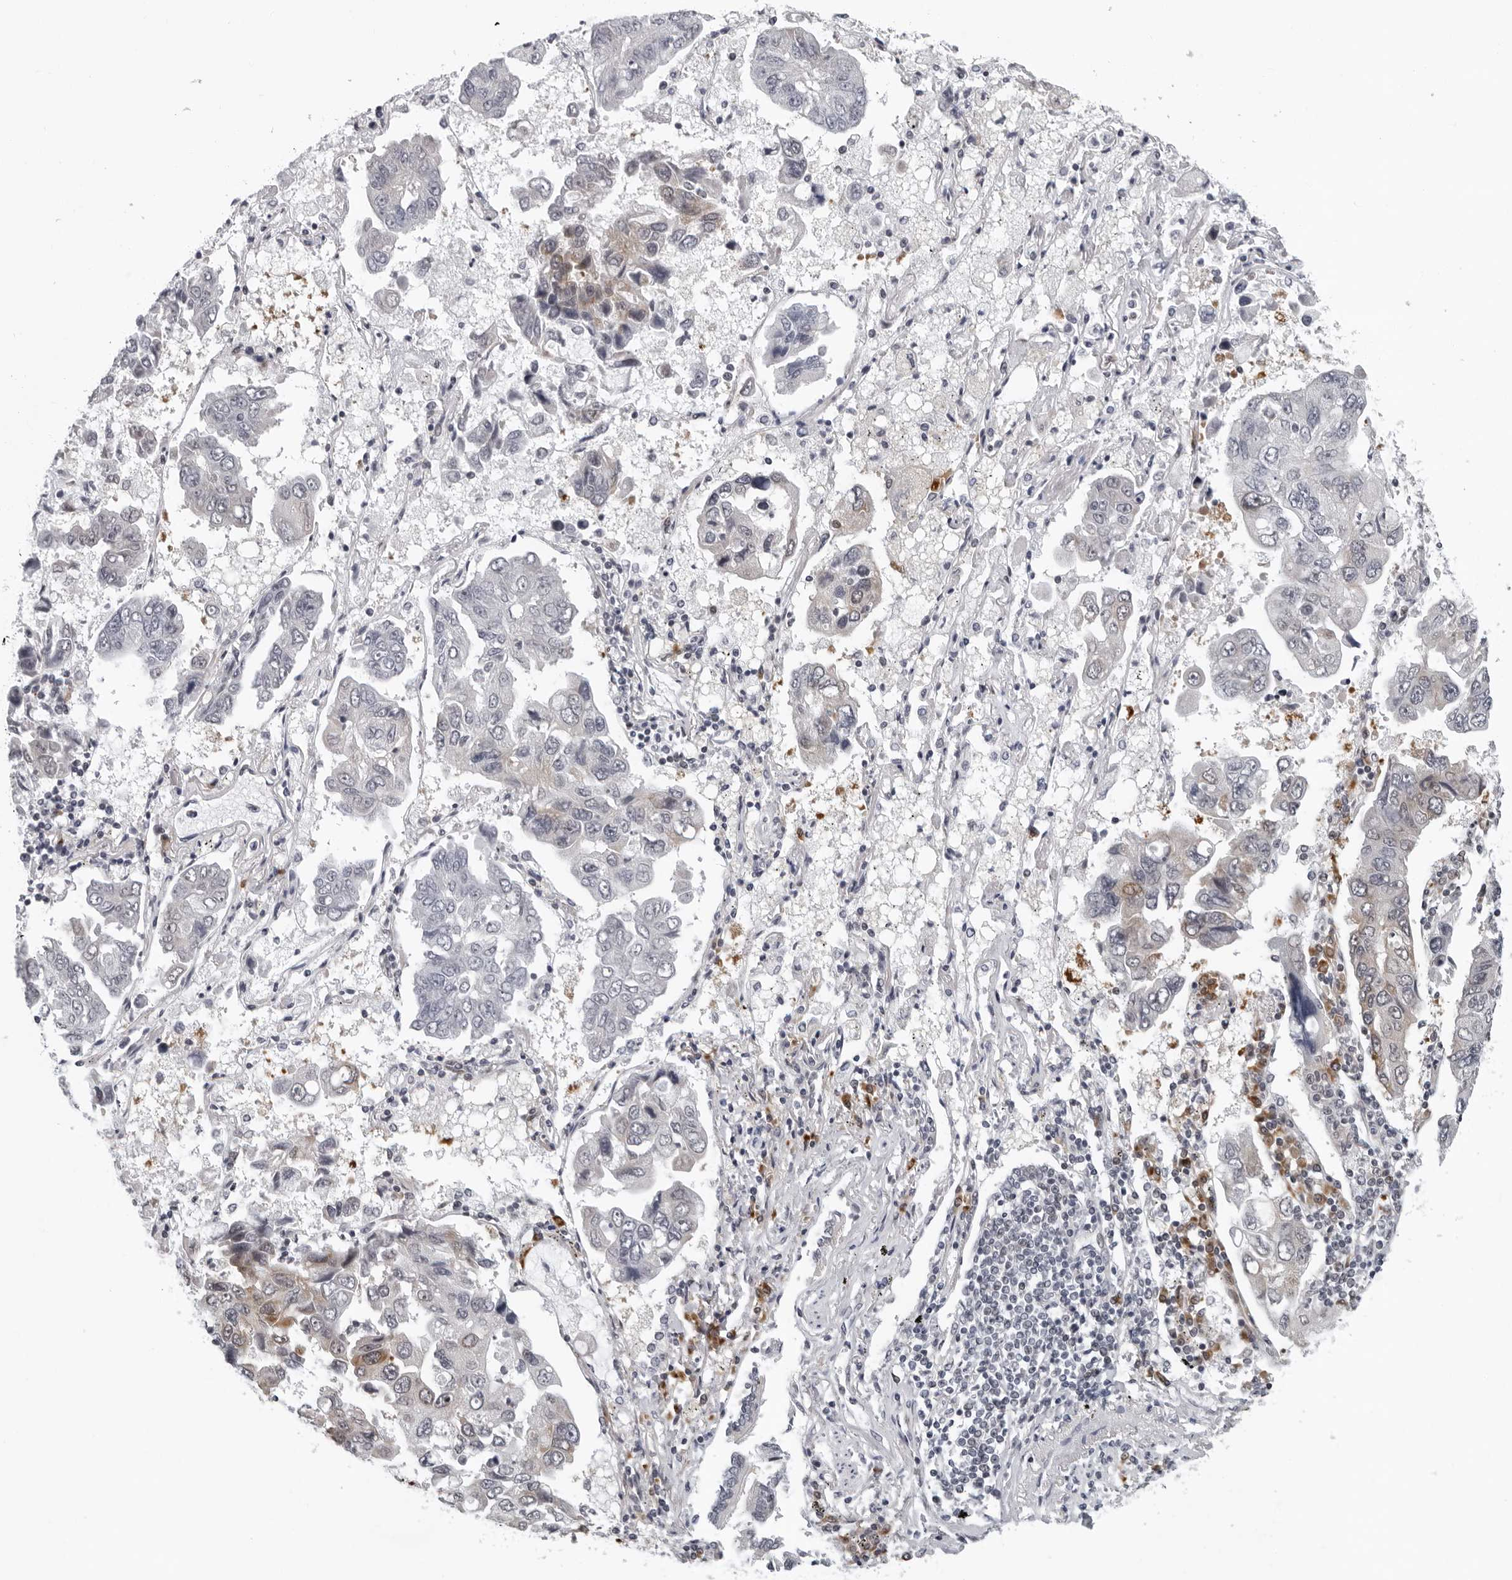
{"staining": {"intensity": "weak", "quantity": "<25%", "location": "cytoplasmic/membranous"}, "tissue": "lung cancer", "cell_type": "Tumor cells", "image_type": "cancer", "snomed": [{"axis": "morphology", "description": "Adenocarcinoma, NOS"}, {"axis": "topography", "description": "Lung"}], "caption": "Adenocarcinoma (lung) stained for a protein using immunohistochemistry (IHC) shows no staining tumor cells.", "gene": "PIP4K2C", "patient": {"sex": "male", "age": 64}}